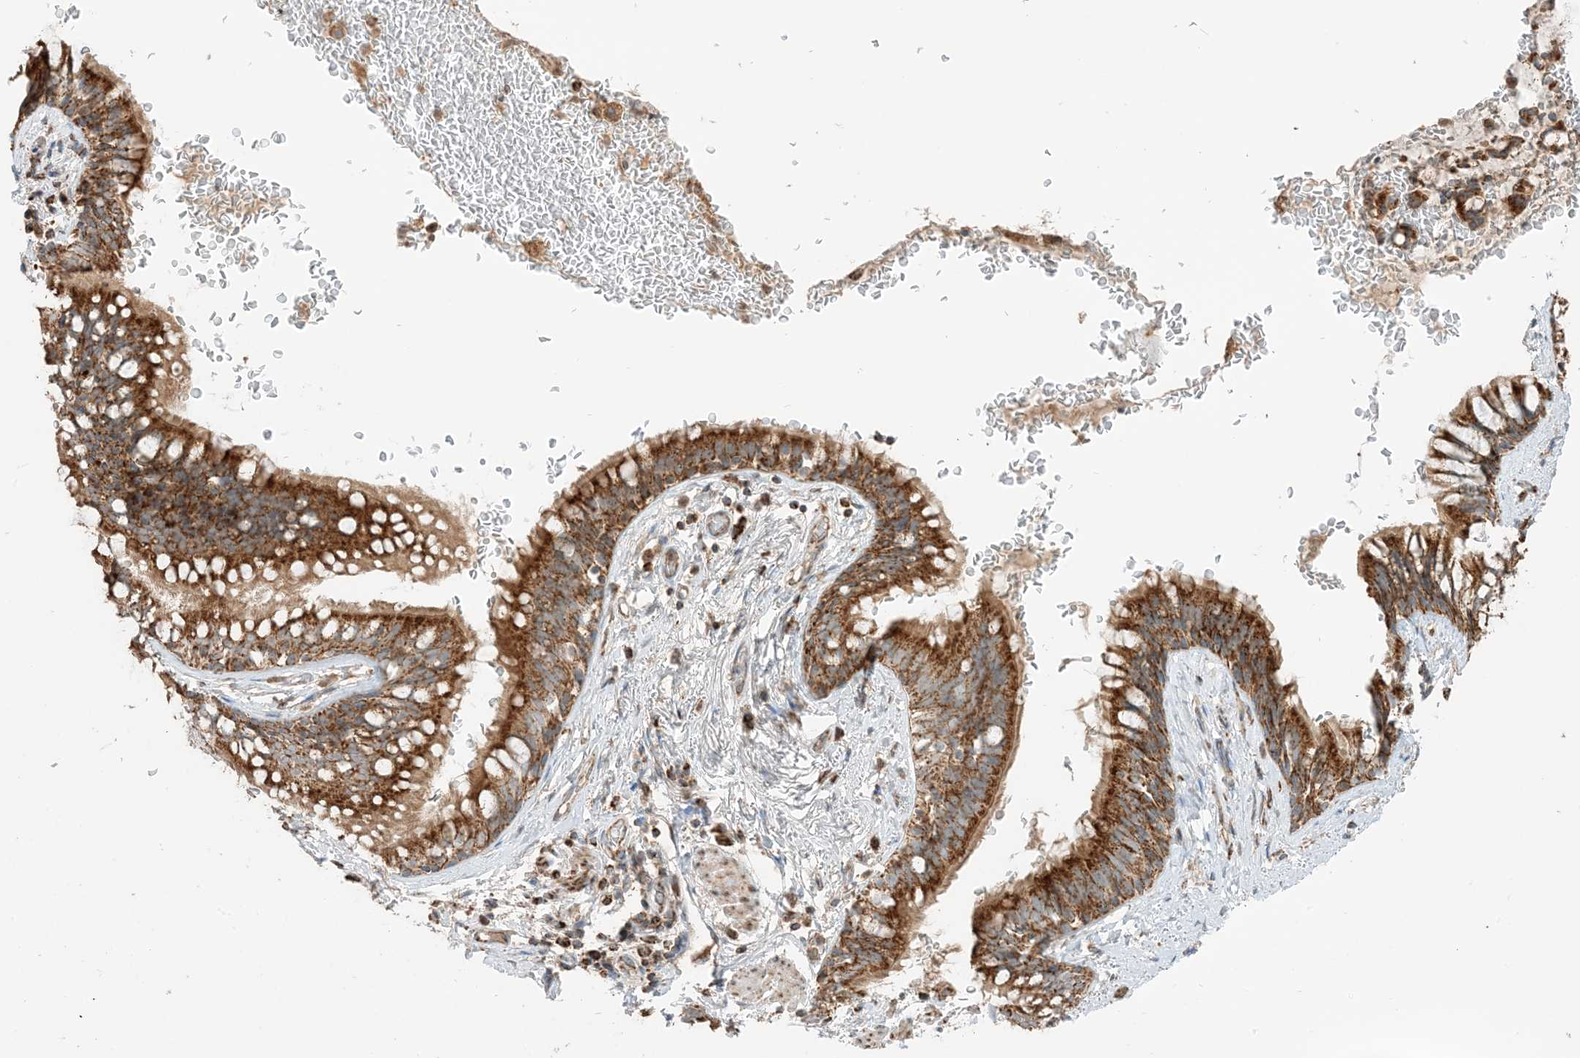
{"staining": {"intensity": "strong", "quantity": ">75%", "location": "cytoplasmic/membranous"}, "tissue": "bronchus", "cell_type": "Respiratory epithelial cells", "image_type": "normal", "snomed": [{"axis": "morphology", "description": "Normal tissue, NOS"}, {"axis": "topography", "description": "Cartilage tissue"}, {"axis": "topography", "description": "Bronchus"}], "caption": "This histopathology image displays normal bronchus stained with immunohistochemistry (IHC) to label a protein in brown. The cytoplasmic/membranous of respiratory epithelial cells show strong positivity for the protein. Nuclei are counter-stained blue.", "gene": "N4BP3", "patient": {"sex": "female", "age": 36}}